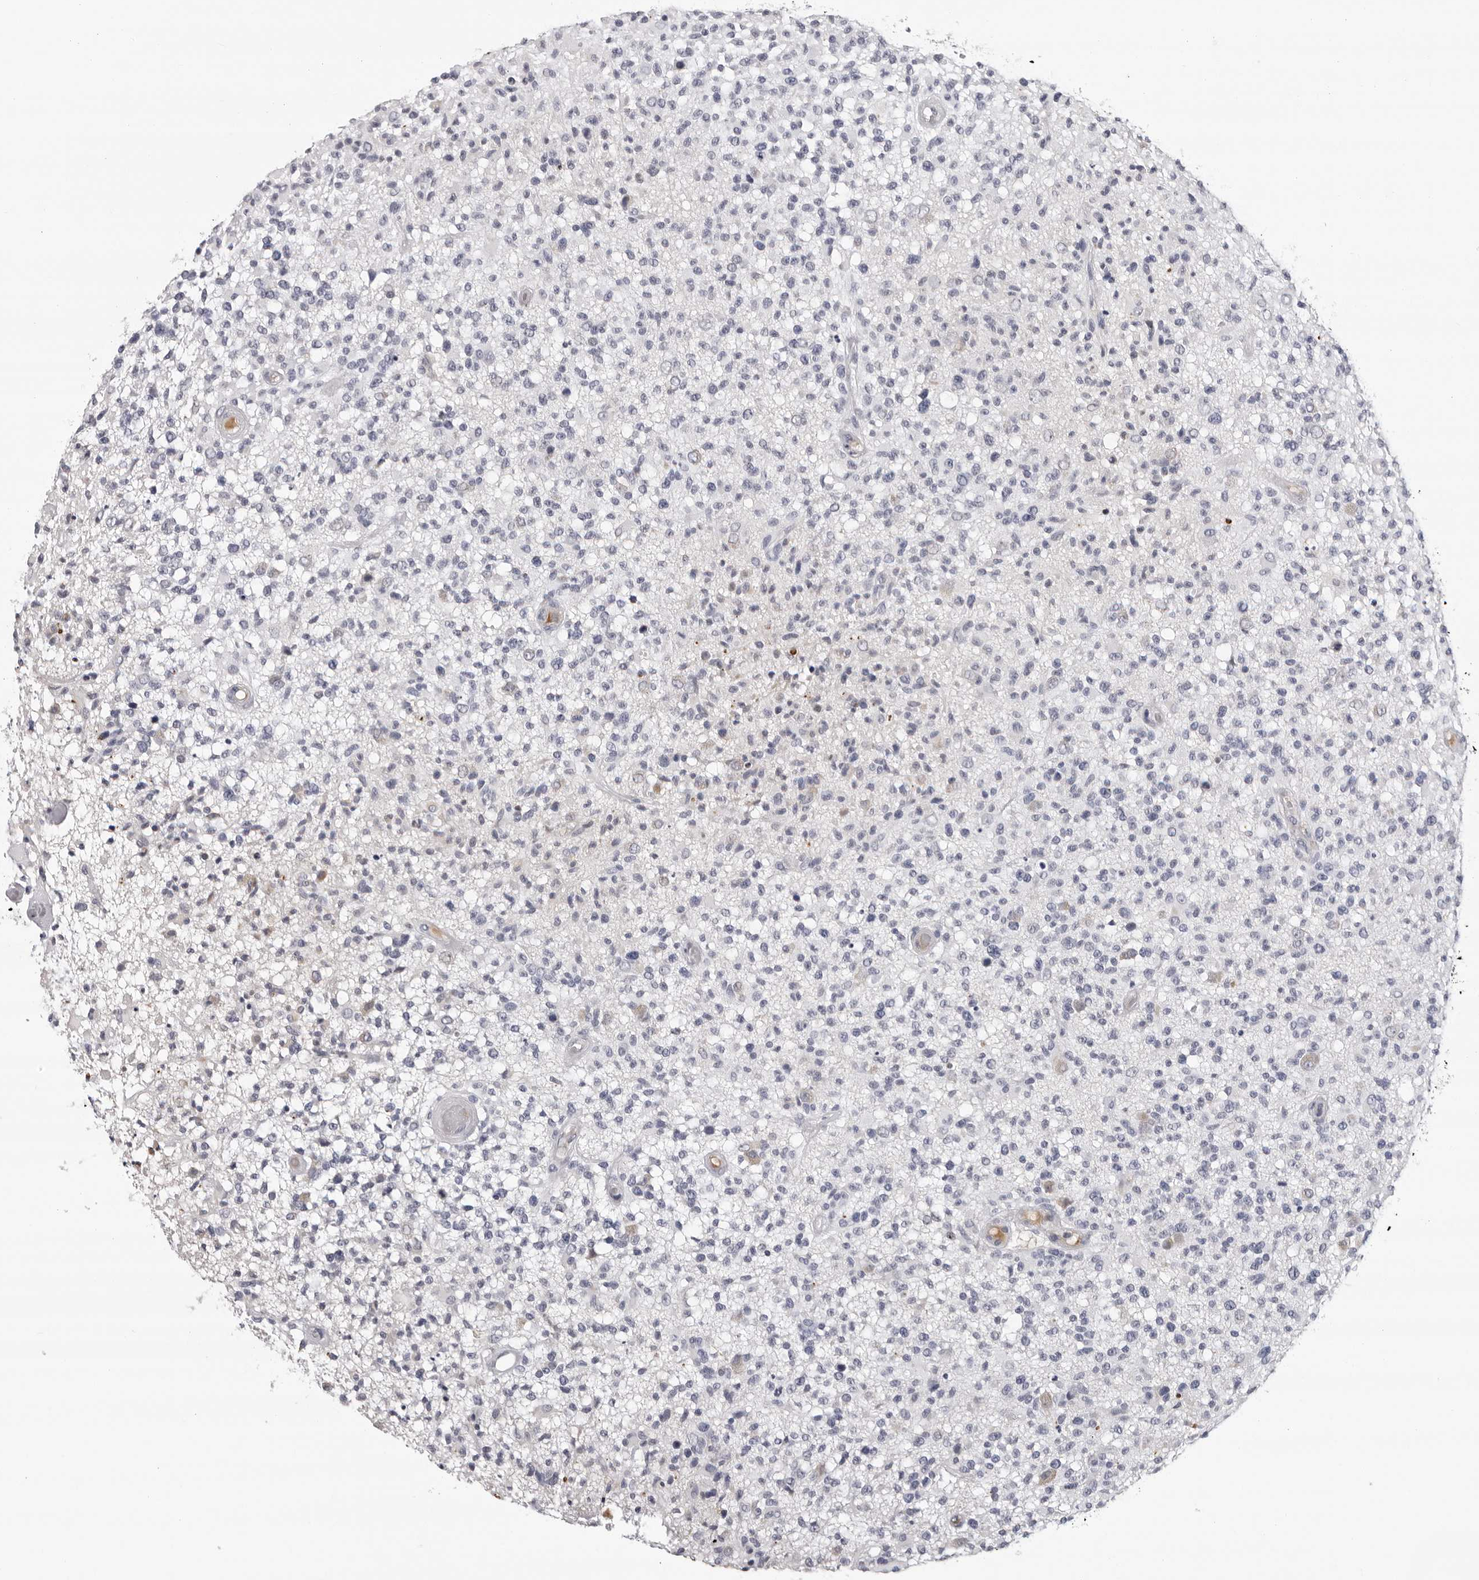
{"staining": {"intensity": "negative", "quantity": "none", "location": "none"}, "tissue": "glioma", "cell_type": "Tumor cells", "image_type": "cancer", "snomed": [{"axis": "morphology", "description": "Glioma, malignant, High grade"}, {"axis": "morphology", "description": "Glioblastoma, NOS"}, {"axis": "topography", "description": "Brain"}], "caption": "Immunohistochemical staining of glioblastoma demonstrates no significant expression in tumor cells.", "gene": "ZNF502", "patient": {"sex": "male", "age": 60}}